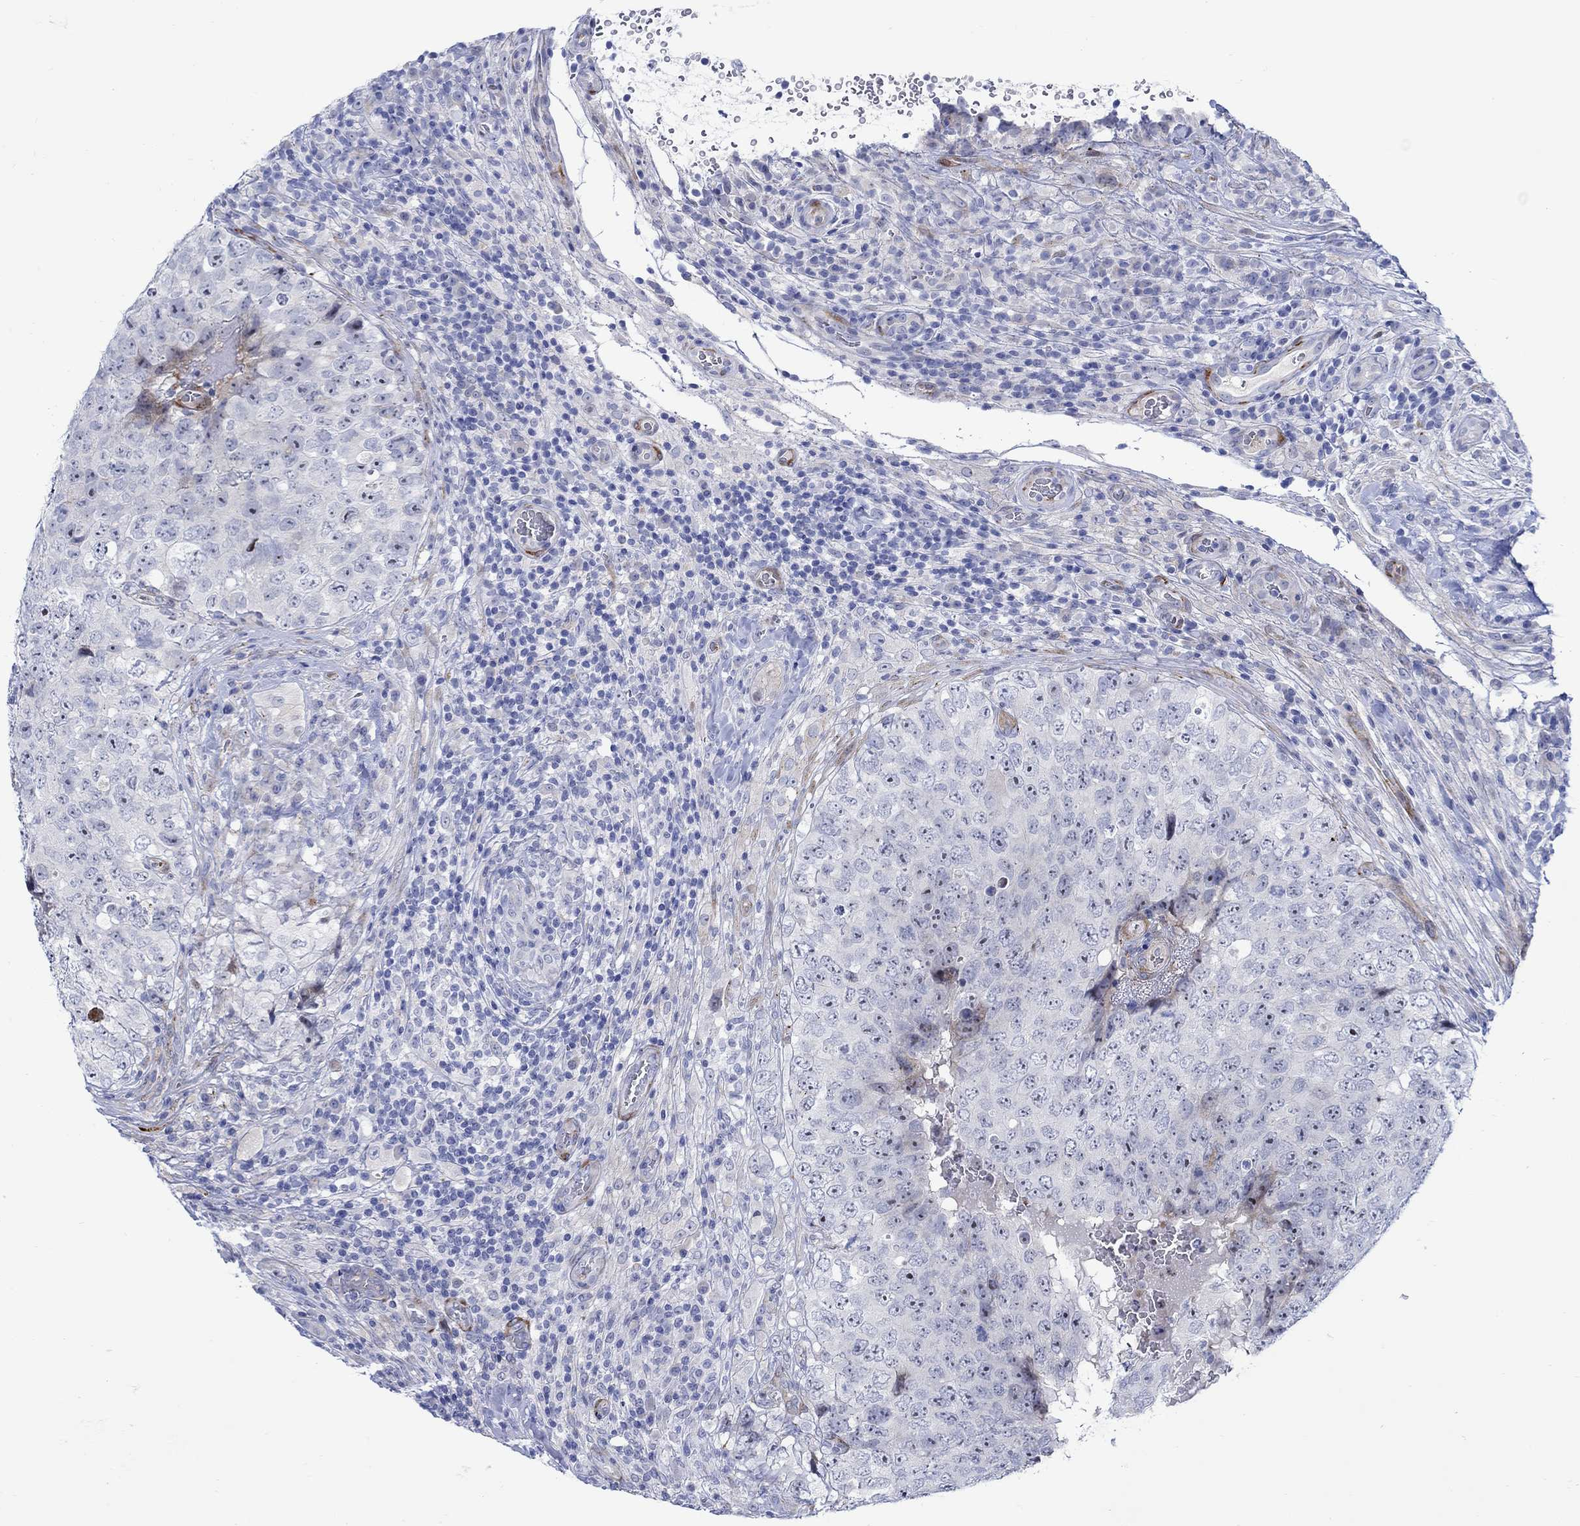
{"staining": {"intensity": "negative", "quantity": "none", "location": "none"}, "tissue": "testis cancer", "cell_type": "Tumor cells", "image_type": "cancer", "snomed": [{"axis": "morphology", "description": "Seminoma, NOS"}, {"axis": "topography", "description": "Testis"}], "caption": "IHC of seminoma (testis) demonstrates no positivity in tumor cells.", "gene": "KSR2", "patient": {"sex": "male", "age": 34}}